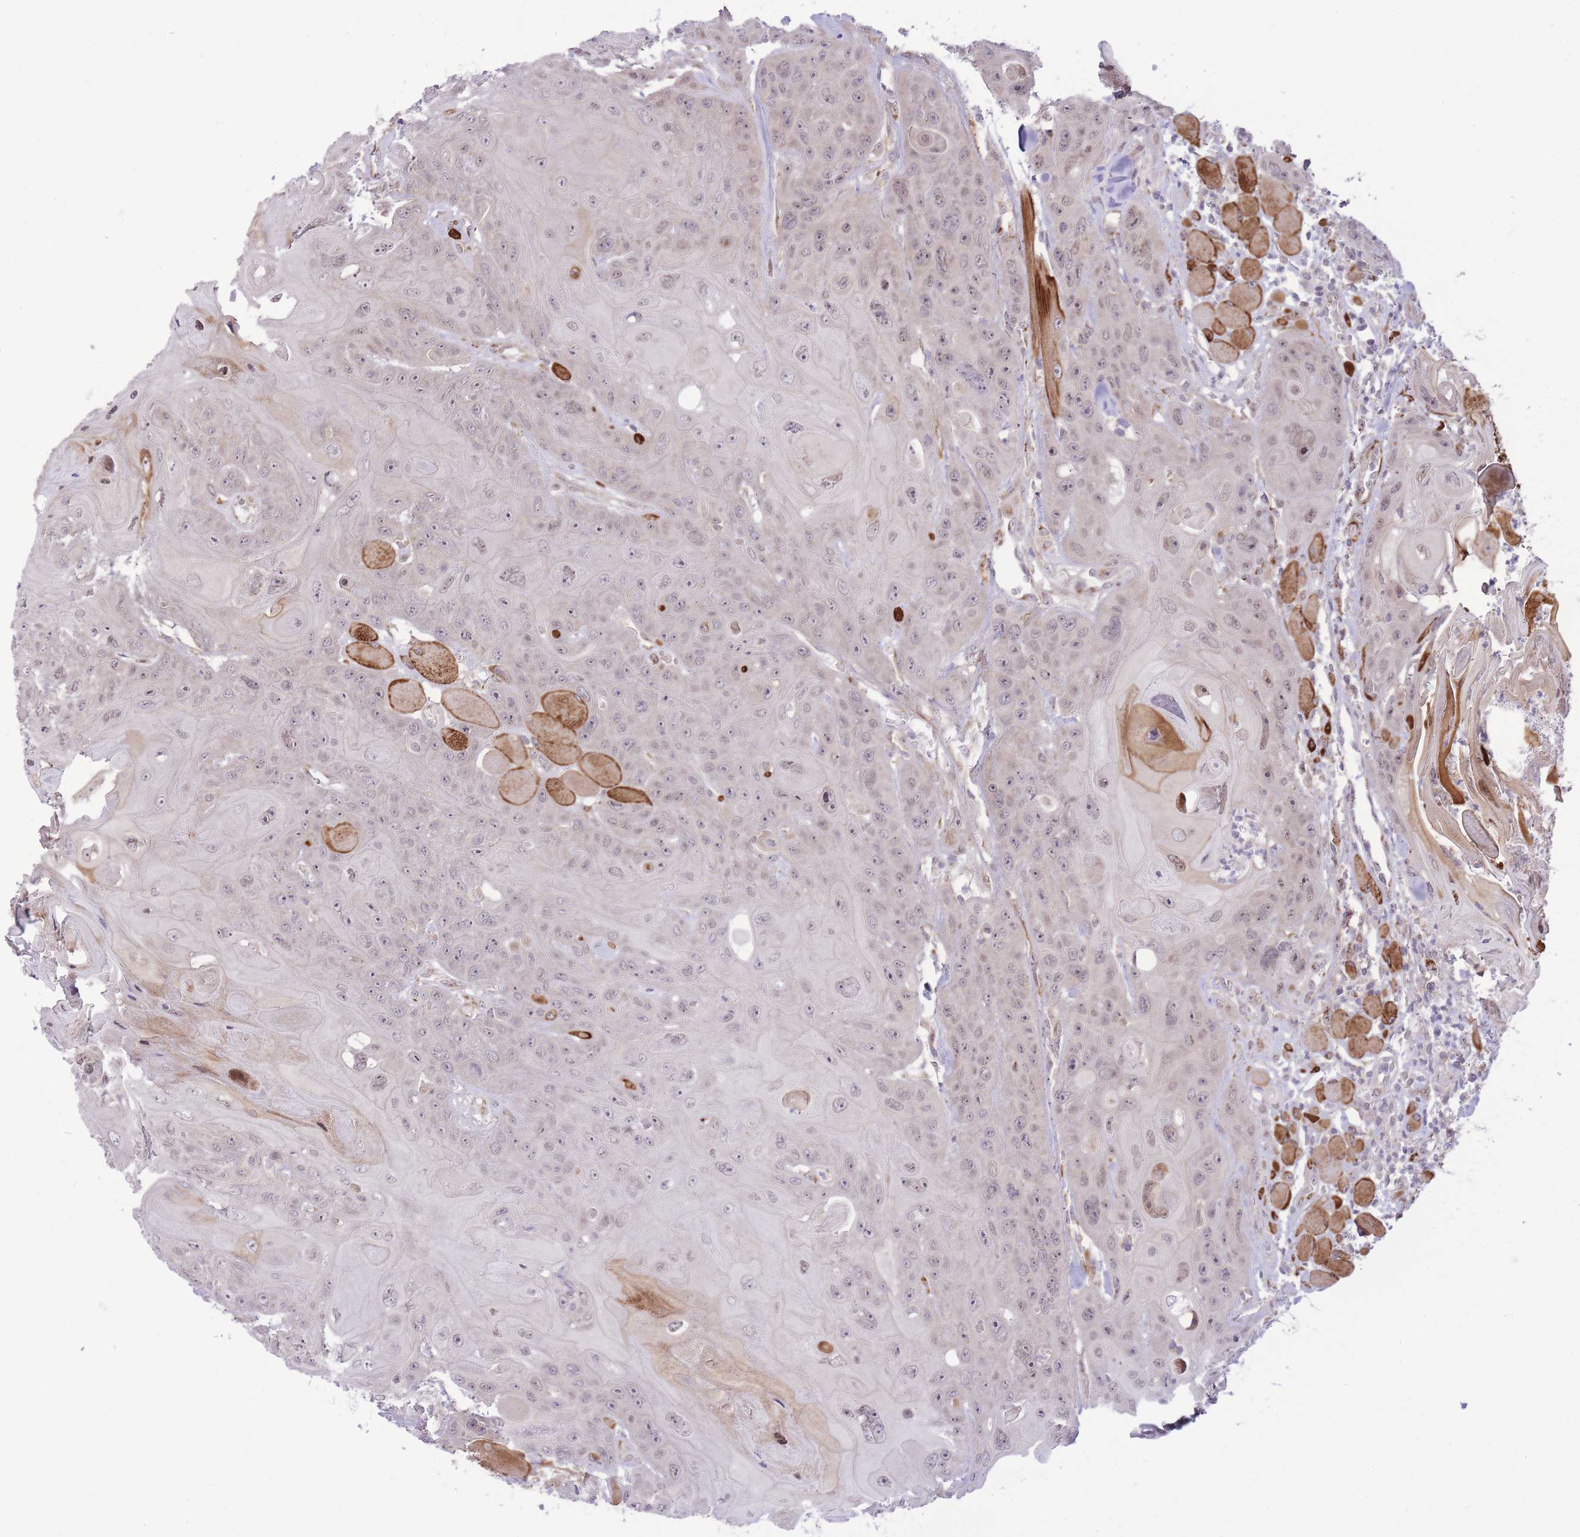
{"staining": {"intensity": "negative", "quantity": "none", "location": "none"}, "tissue": "head and neck cancer", "cell_type": "Tumor cells", "image_type": "cancer", "snomed": [{"axis": "morphology", "description": "Squamous cell carcinoma, NOS"}, {"axis": "topography", "description": "Head-Neck"}], "caption": "IHC histopathology image of human head and neck cancer (squamous cell carcinoma) stained for a protein (brown), which displays no positivity in tumor cells.", "gene": "ZBED5", "patient": {"sex": "female", "age": 59}}